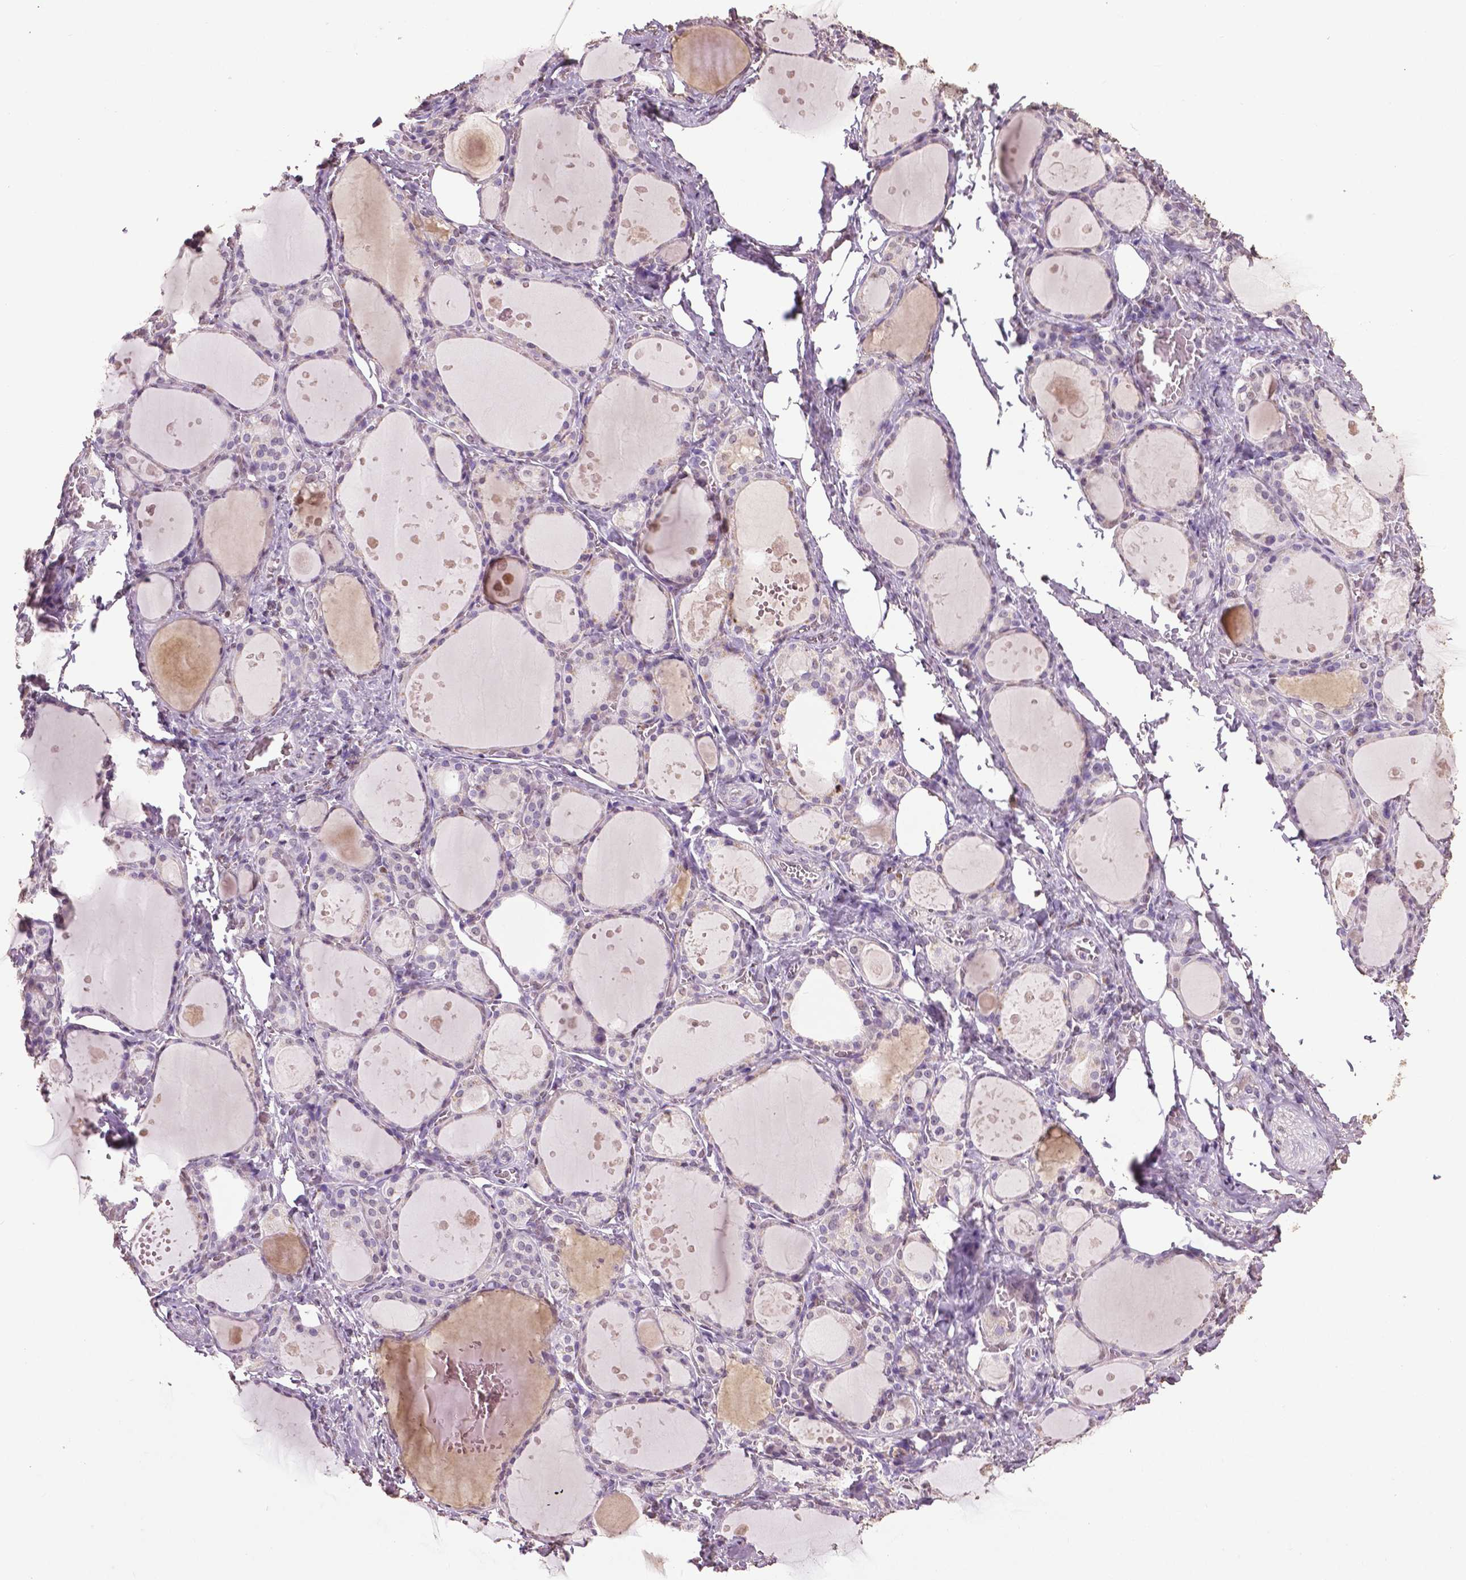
{"staining": {"intensity": "negative", "quantity": "none", "location": "none"}, "tissue": "thyroid gland", "cell_type": "Glandular cells", "image_type": "normal", "snomed": [{"axis": "morphology", "description": "Normal tissue, NOS"}, {"axis": "topography", "description": "Thyroid gland"}], "caption": "This is a histopathology image of IHC staining of benign thyroid gland, which shows no staining in glandular cells.", "gene": "RUNX3", "patient": {"sex": "male", "age": 68}}